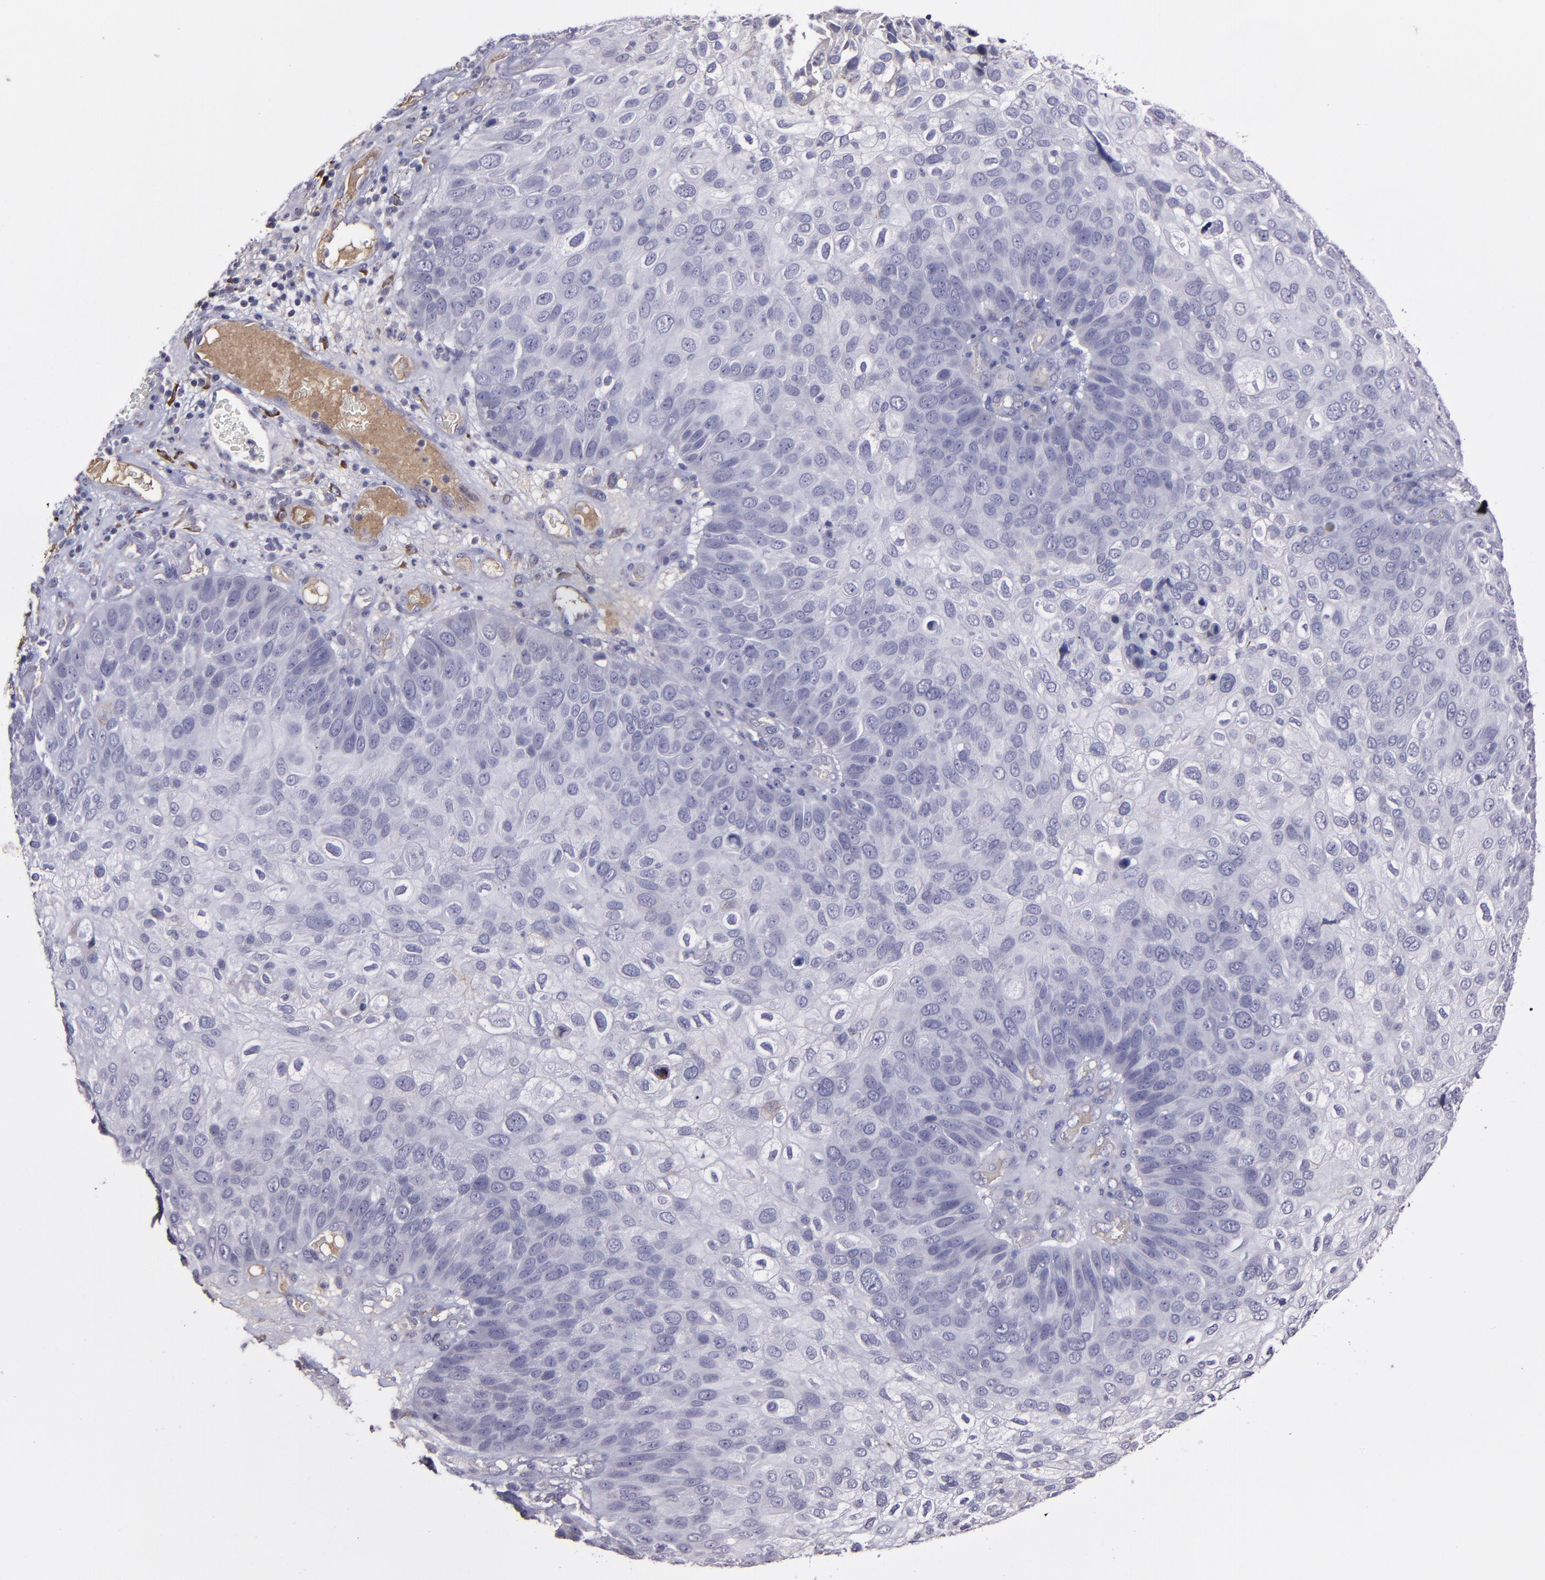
{"staining": {"intensity": "negative", "quantity": "none", "location": "none"}, "tissue": "skin cancer", "cell_type": "Tumor cells", "image_type": "cancer", "snomed": [{"axis": "morphology", "description": "Squamous cell carcinoma, NOS"}, {"axis": "topography", "description": "Skin"}], "caption": "The immunohistochemistry histopathology image has no significant expression in tumor cells of skin squamous cell carcinoma tissue.", "gene": "MASP1", "patient": {"sex": "male", "age": 87}}